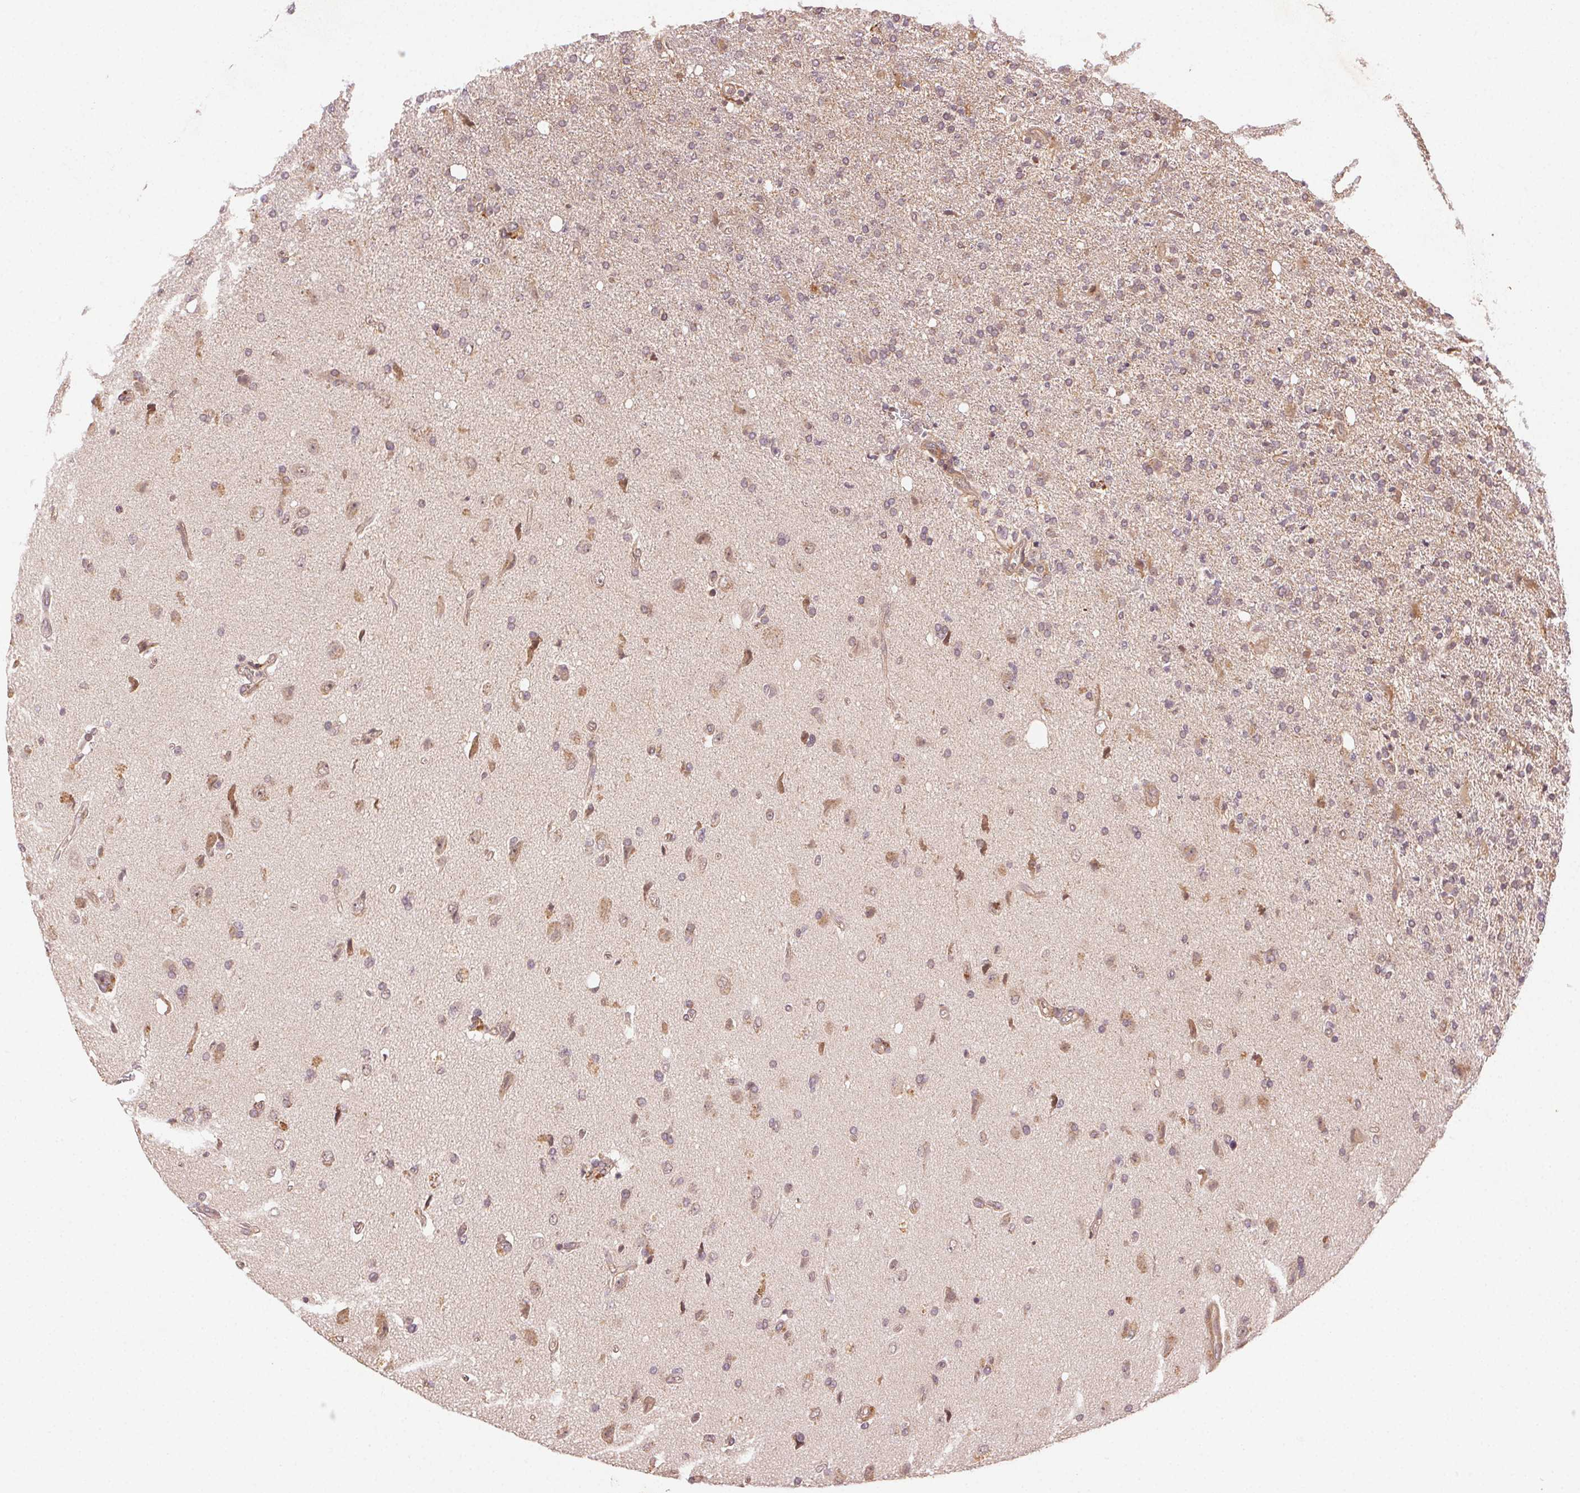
{"staining": {"intensity": "moderate", "quantity": "25%-75%", "location": "cytoplasmic/membranous"}, "tissue": "glioma", "cell_type": "Tumor cells", "image_type": "cancer", "snomed": [{"axis": "morphology", "description": "Glioma, malignant, High grade"}, {"axis": "topography", "description": "Cerebral cortex"}], "caption": "Protein positivity by IHC displays moderate cytoplasmic/membranous expression in approximately 25%-75% of tumor cells in glioma.", "gene": "KLHL15", "patient": {"sex": "male", "age": 70}}